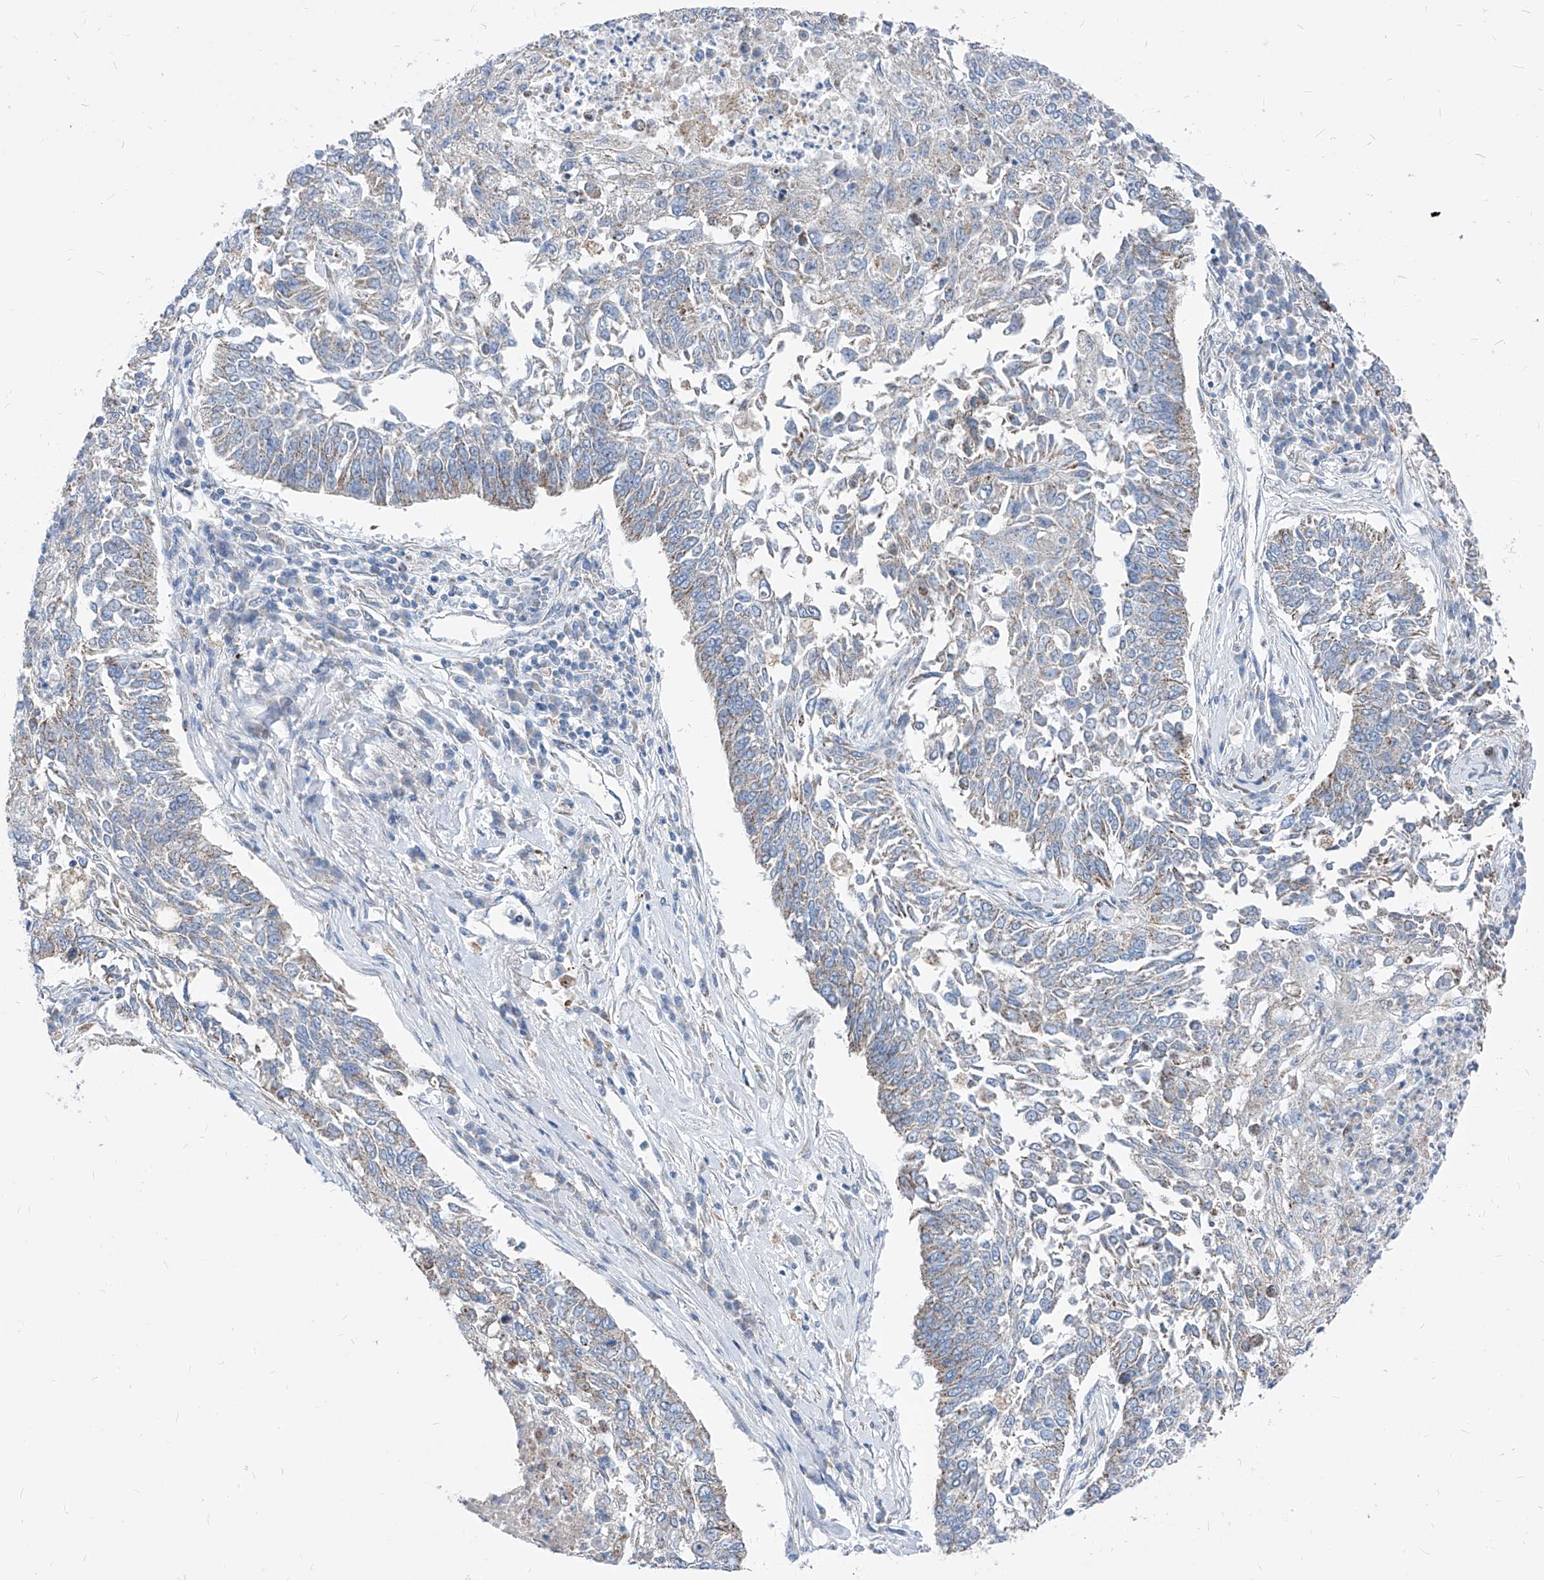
{"staining": {"intensity": "negative", "quantity": "none", "location": "none"}, "tissue": "lung cancer", "cell_type": "Tumor cells", "image_type": "cancer", "snomed": [{"axis": "morphology", "description": "Normal tissue, NOS"}, {"axis": "morphology", "description": "Squamous cell carcinoma, NOS"}, {"axis": "topography", "description": "Cartilage tissue"}, {"axis": "topography", "description": "Bronchus"}, {"axis": "topography", "description": "Lung"}], "caption": "A photomicrograph of lung squamous cell carcinoma stained for a protein shows no brown staining in tumor cells.", "gene": "AGPS", "patient": {"sex": "female", "age": 49}}